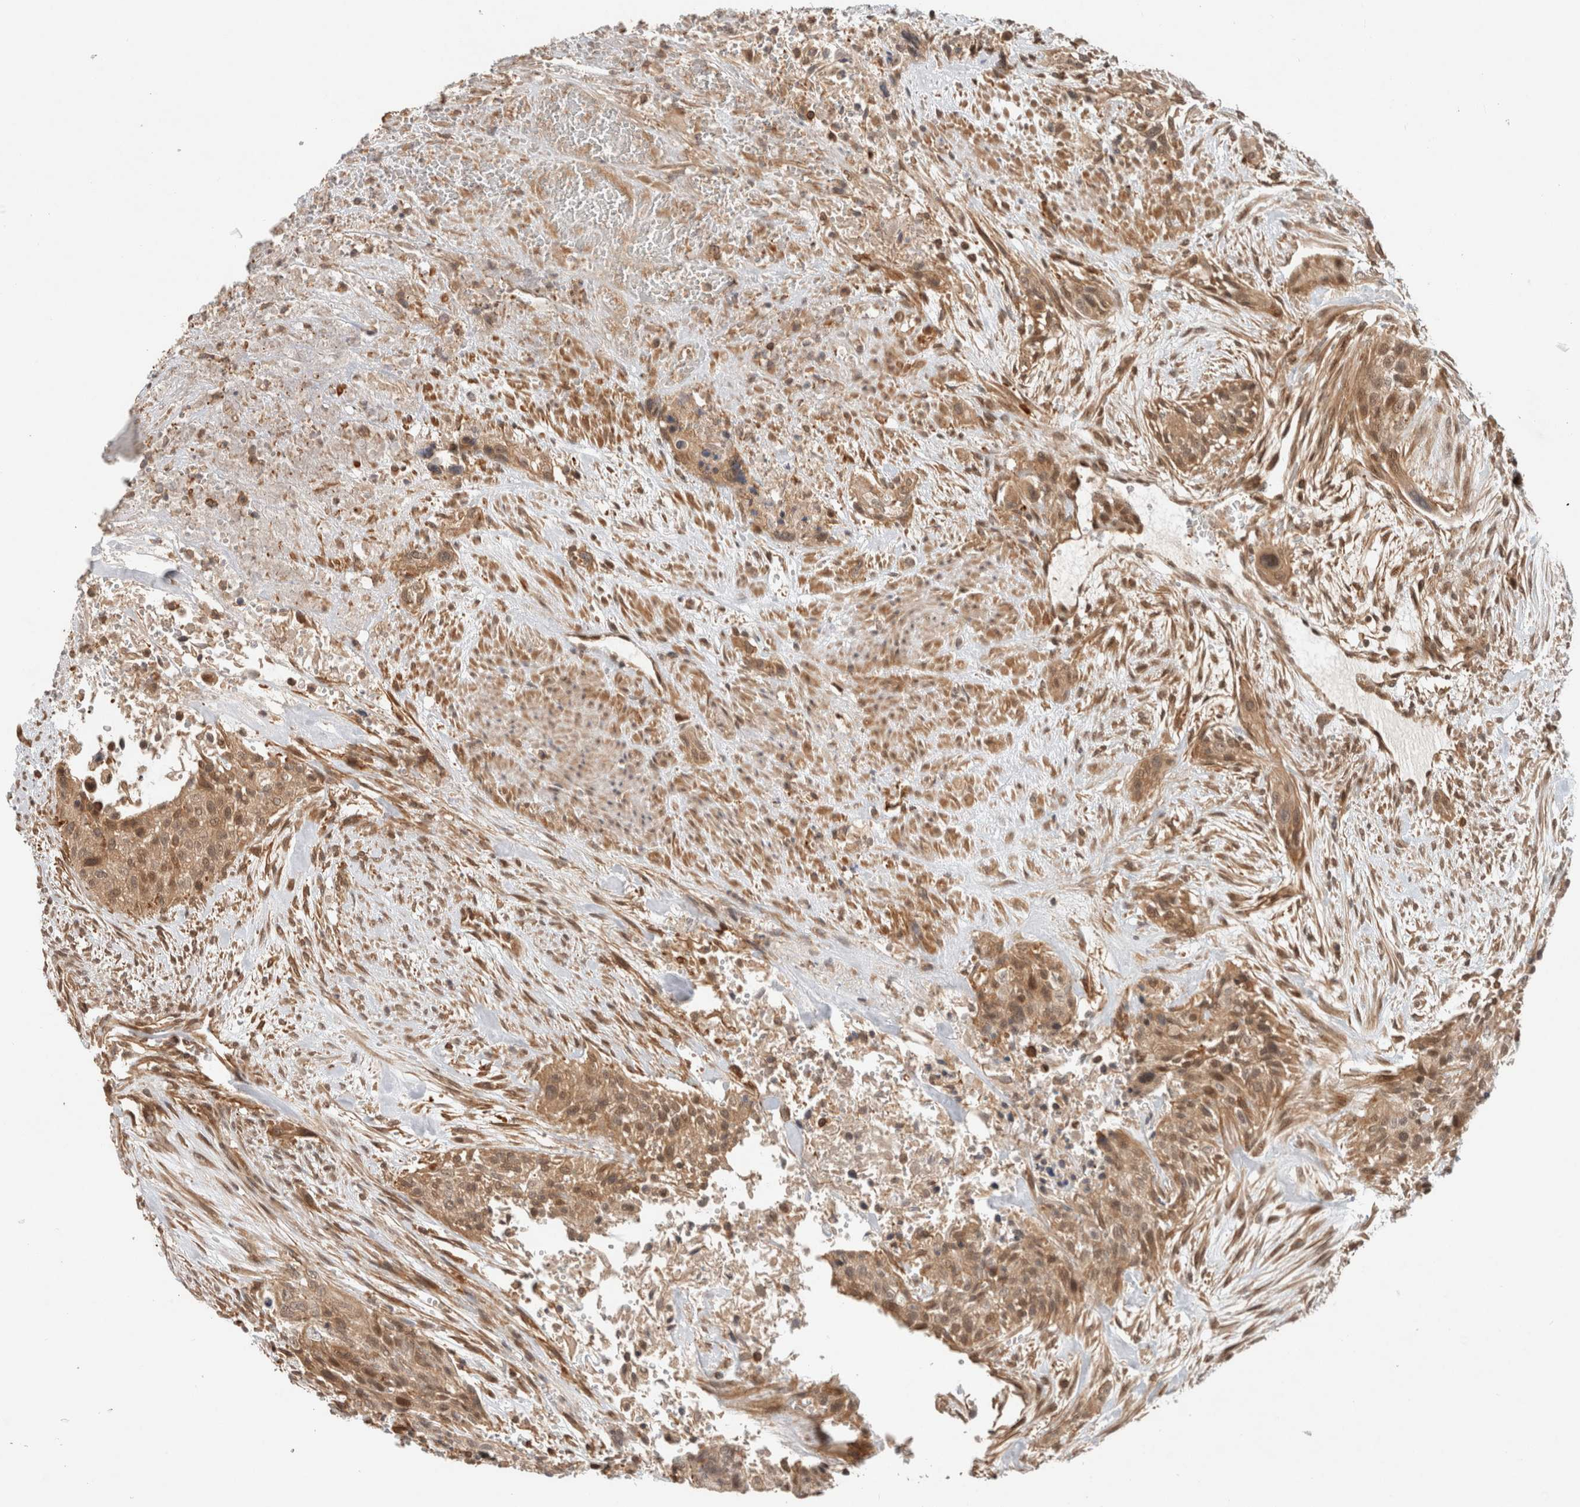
{"staining": {"intensity": "moderate", "quantity": ">75%", "location": "cytoplasmic/membranous,nuclear"}, "tissue": "urothelial cancer", "cell_type": "Tumor cells", "image_type": "cancer", "snomed": [{"axis": "morphology", "description": "Urothelial carcinoma, High grade"}, {"axis": "topography", "description": "Urinary bladder"}], "caption": "Immunohistochemical staining of urothelial cancer demonstrates medium levels of moderate cytoplasmic/membranous and nuclear positivity in approximately >75% of tumor cells. The staining was performed using DAB, with brown indicating positive protein expression. Nuclei are stained blue with hematoxylin.", "gene": "CAAP1", "patient": {"sex": "male", "age": 35}}